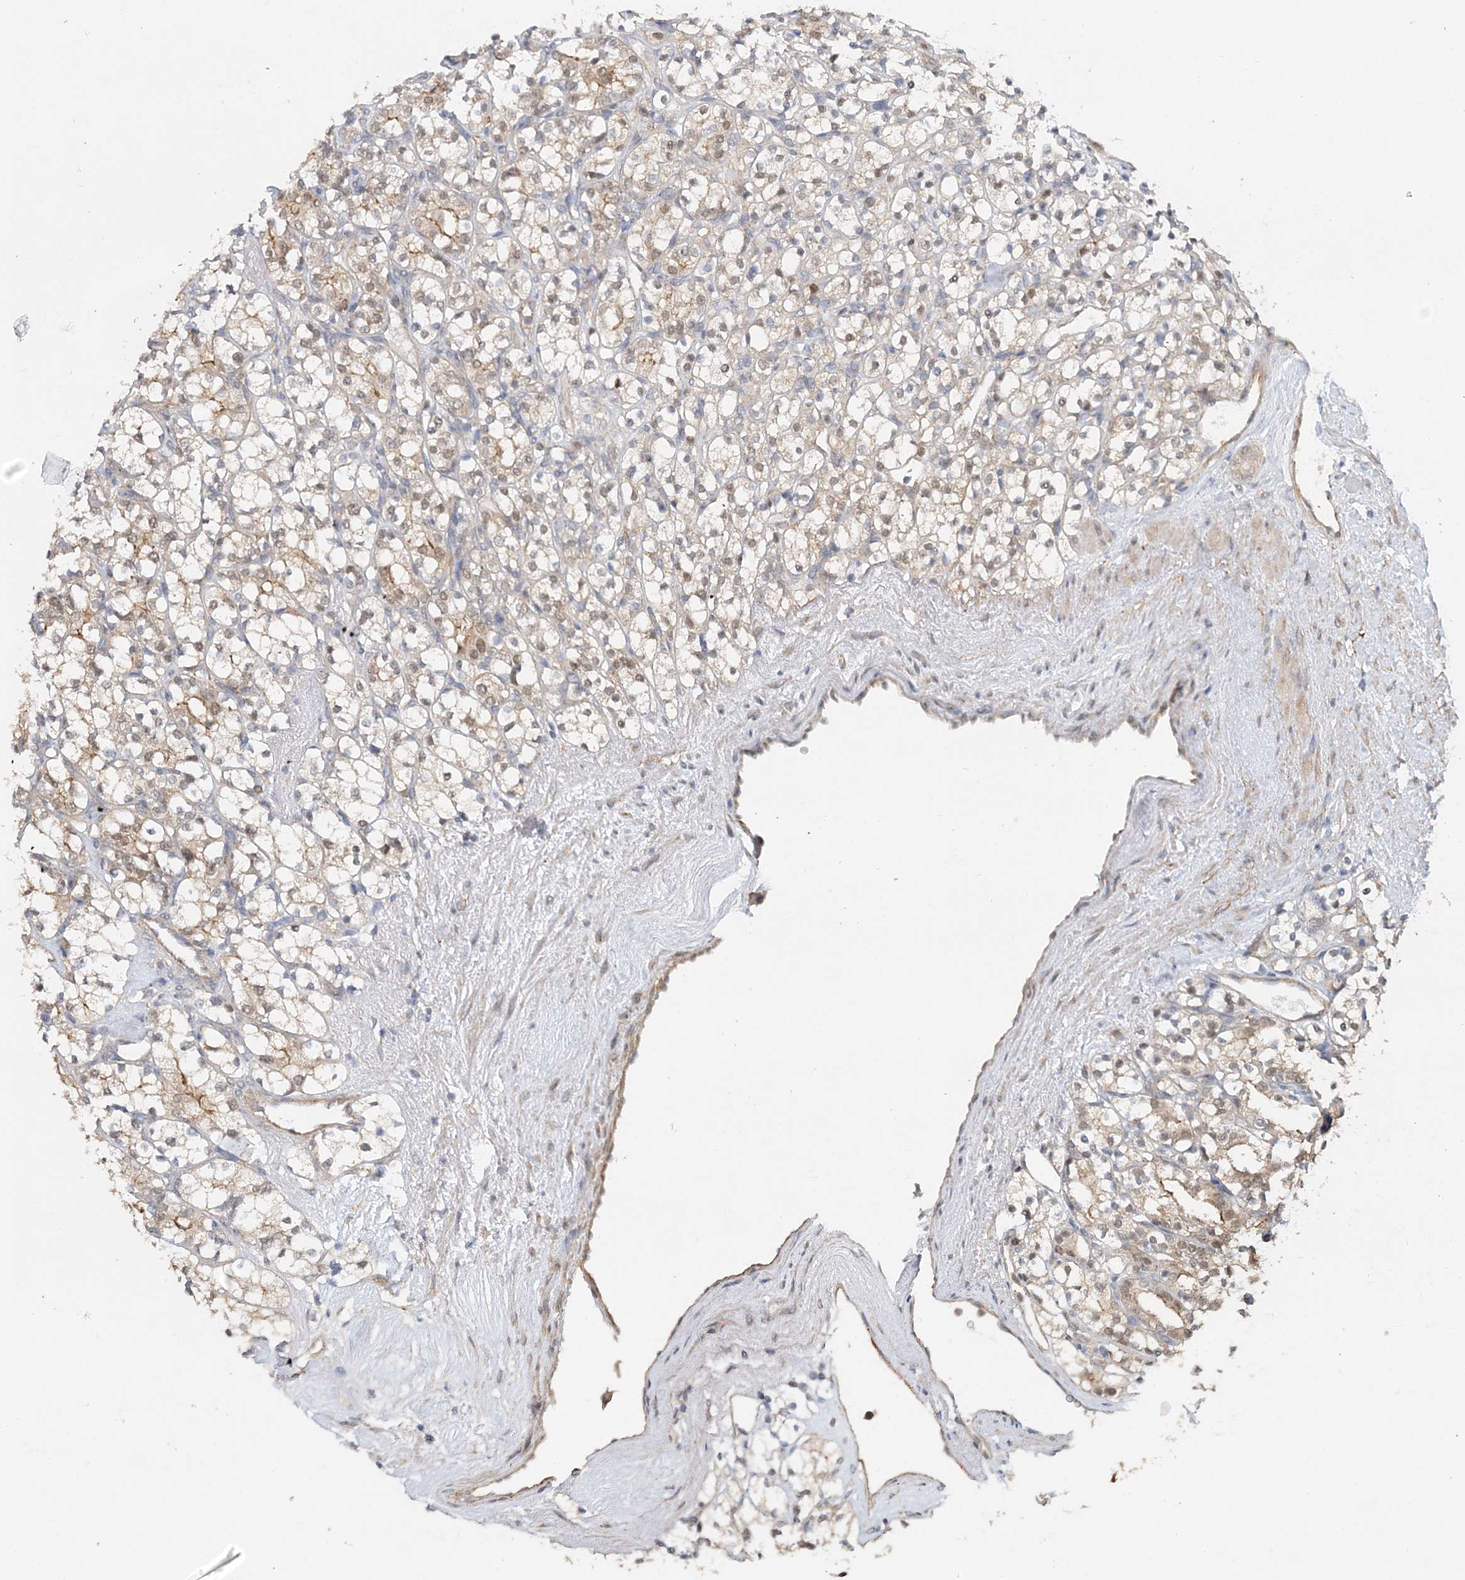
{"staining": {"intensity": "weak", "quantity": "<25%", "location": "cytoplasmic/membranous"}, "tissue": "renal cancer", "cell_type": "Tumor cells", "image_type": "cancer", "snomed": [{"axis": "morphology", "description": "Adenocarcinoma, NOS"}, {"axis": "topography", "description": "Kidney"}], "caption": "There is no significant staining in tumor cells of renal cancer (adenocarcinoma).", "gene": "MAT2B", "patient": {"sex": "male", "age": 77}}